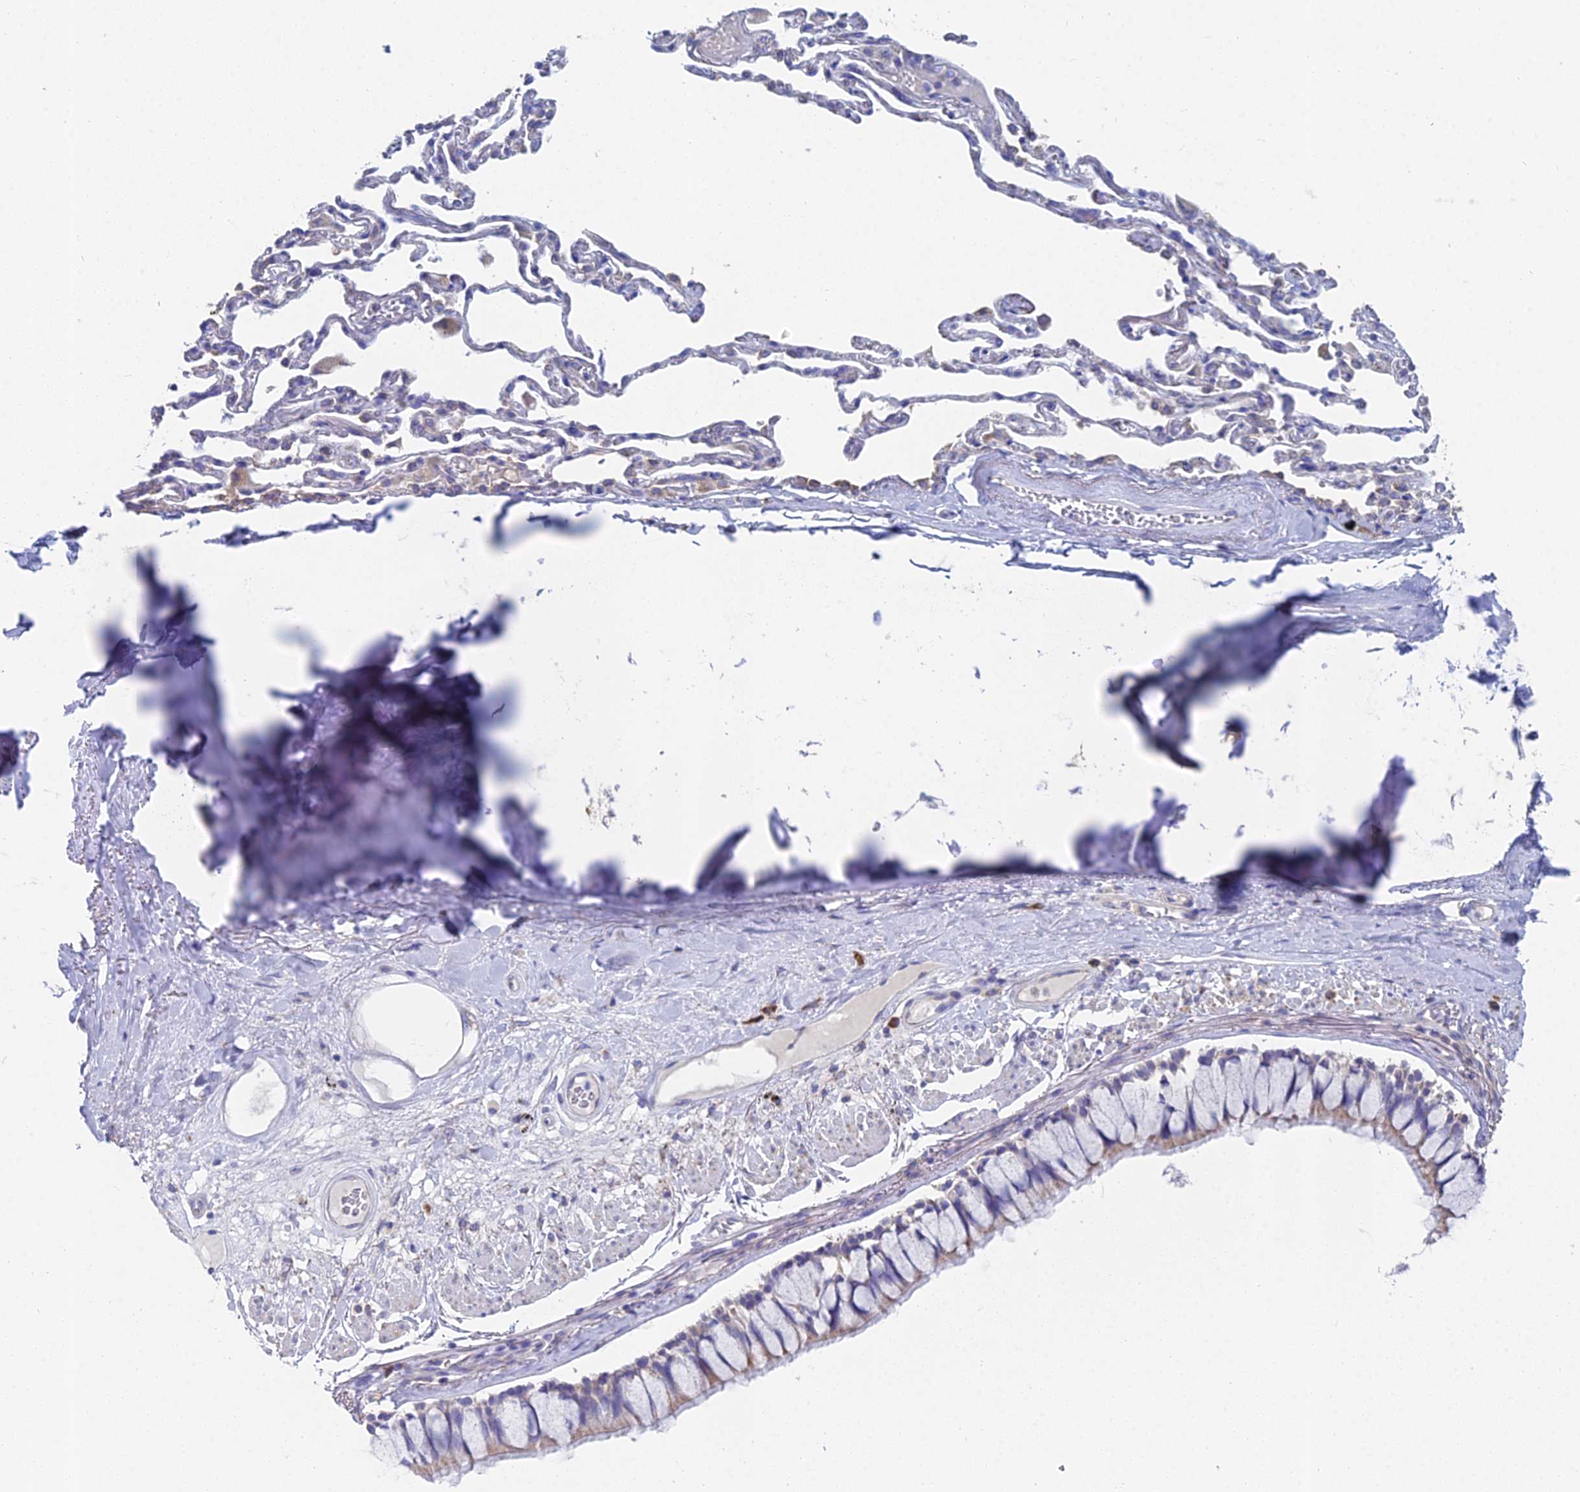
{"staining": {"intensity": "weak", "quantity": "25%-75%", "location": "cytoplasmic/membranous"}, "tissue": "bronchus", "cell_type": "Respiratory epithelial cells", "image_type": "normal", "snomed": [{"axis": "morphology", "description": "Normal tissue, NOS"}, {"axis": "topography", "description": "Bronchus"}], "caption": "Weak cytoplasmic/membranous protein positivity is seen in approximately 25%-75% of respiratory epithelial cells in bronchus.", "gene": "CRACR2B", "patient": {"sex": "male", "age": 65}}